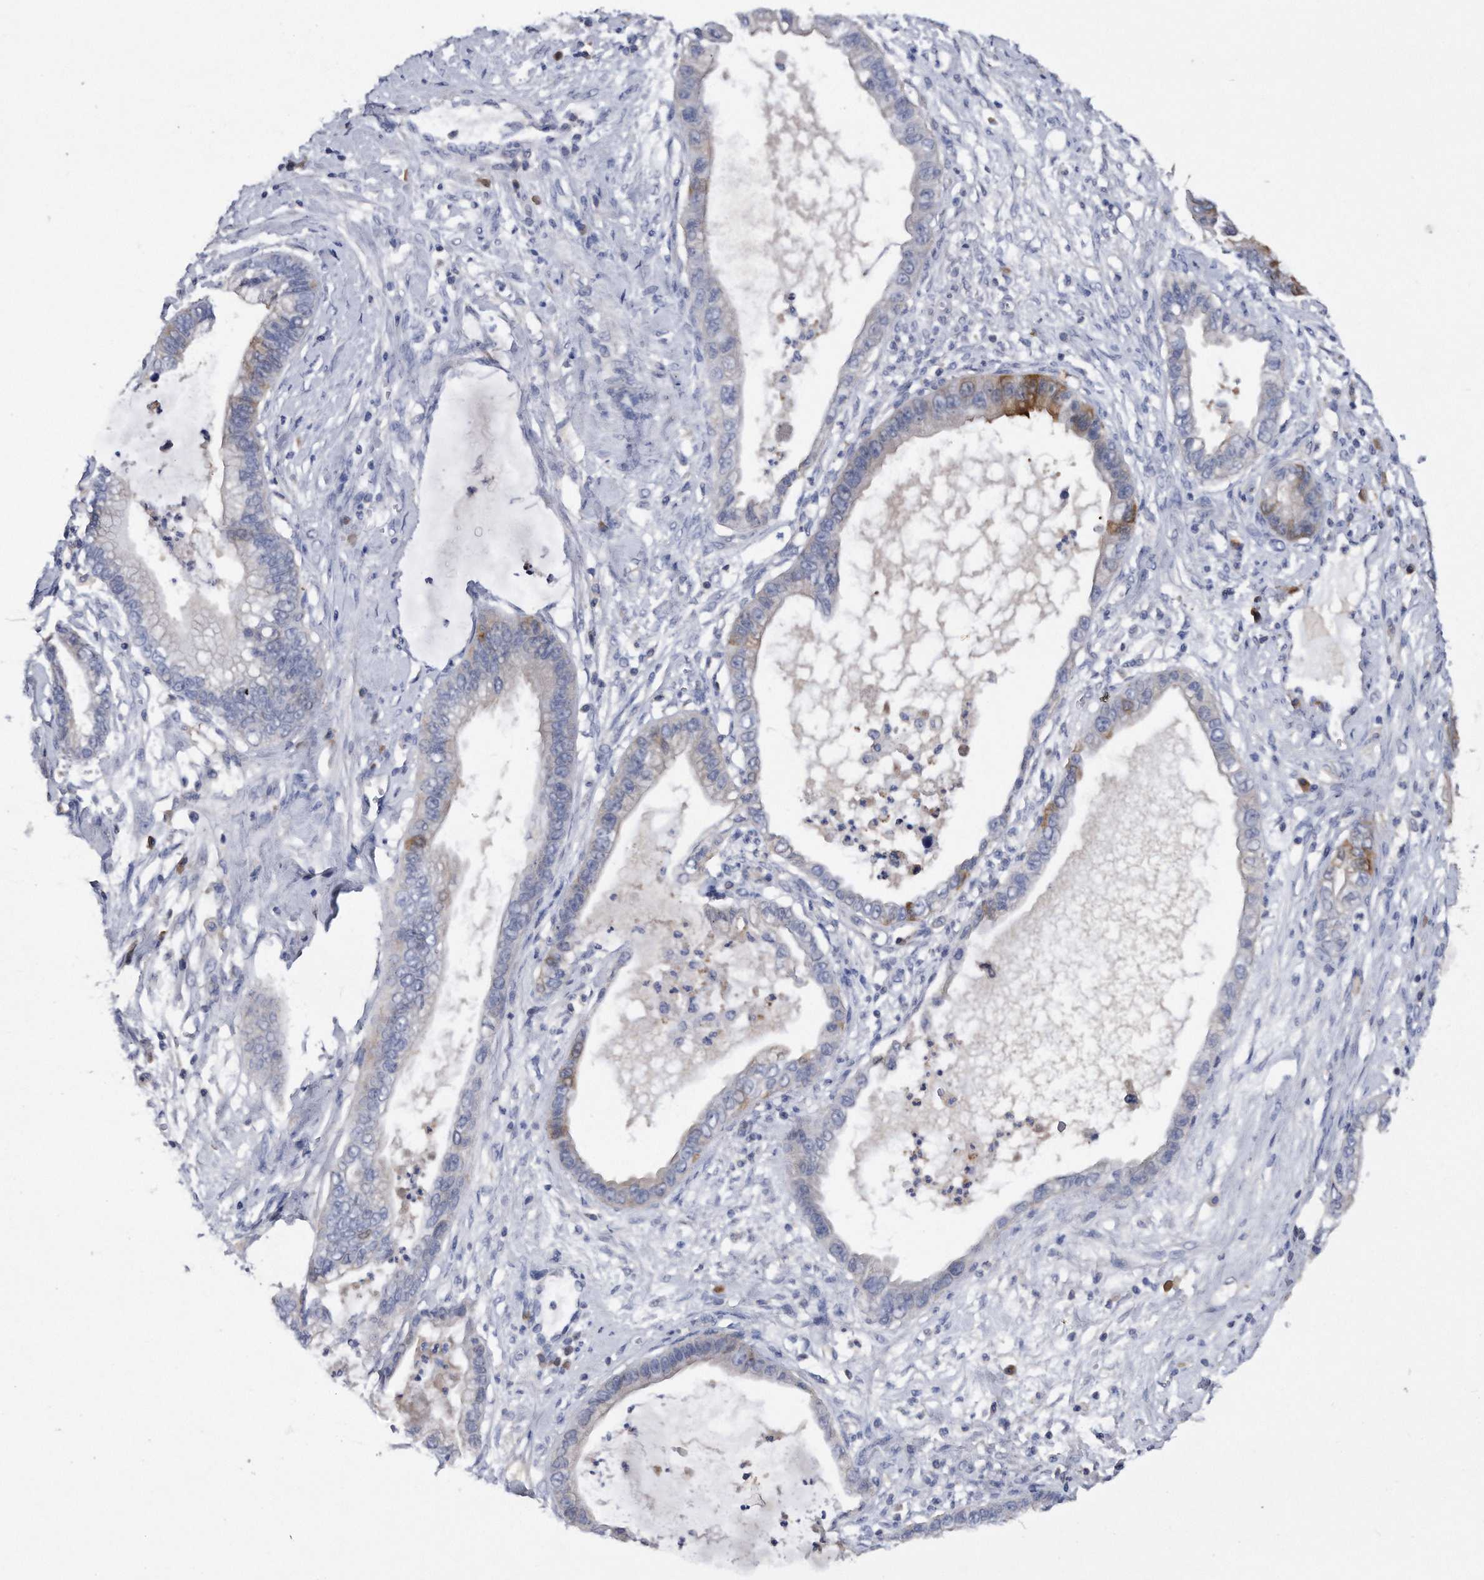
{"staining": {"intensity": "moderate", "quantity": "25%-75%", "location": "cytoplasmic/membranous"}, "tissue": "cervical cancer", "cell_type": "Tumor cells", "image_type": "cancer", "snomed": [{"axis": "morphology", "description": "Adenocarcinoma, NOS"}, {"axis": "topography", "description": "Cervix"}], "caption": "Brown immunohistochemical staining in cervical cancer (adenocarcinoma) exhibits moderate cytoplasmic/membranous positivity in about 25%-75% of tumor cells.", "gene": "ASNS", "patient": {"sex": "female", "age": 44}}